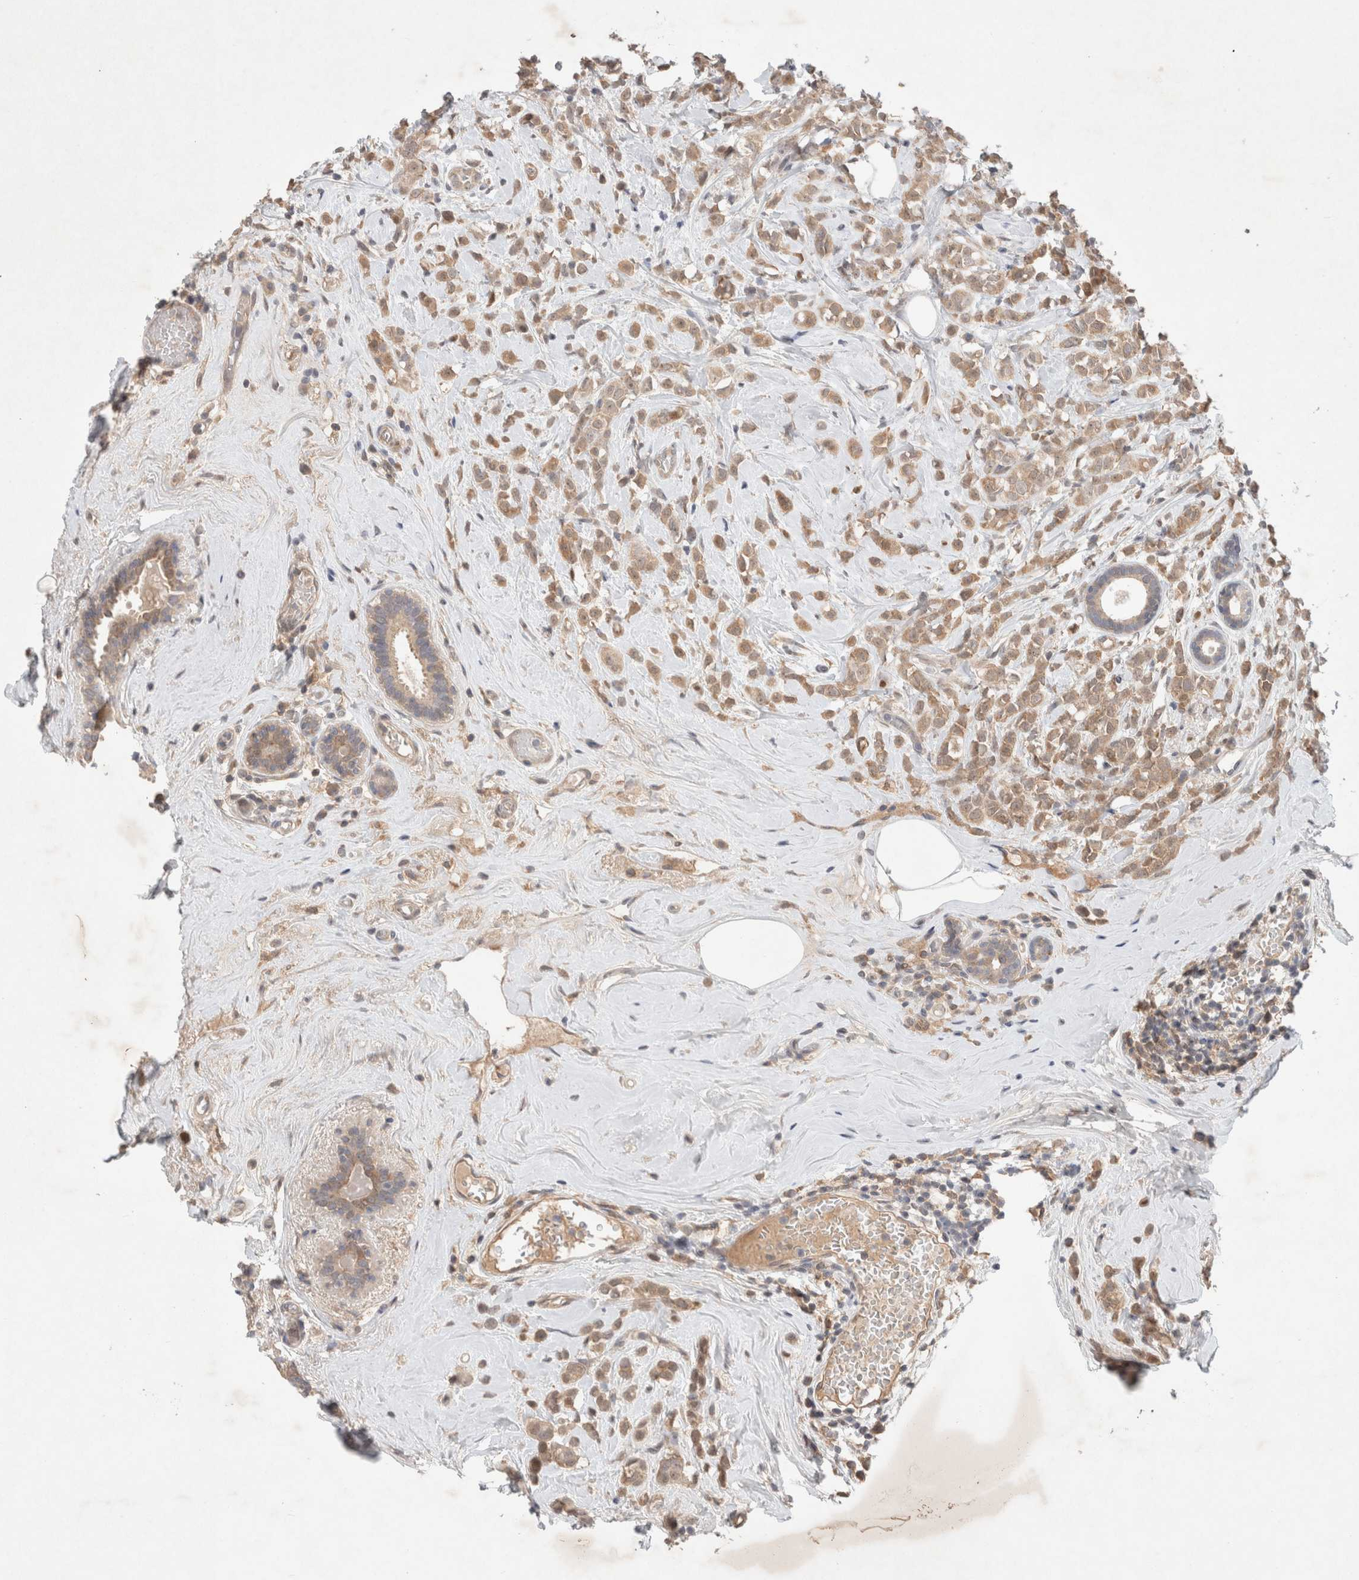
{"staining": {"intensity": "moderate", "quantity": ">75%", "location": "cytoplasmic/membranous"}, "tissue": "breast cancer", "cell_type": "Tumor cells", "image_type": "cancer", "snomed": [{"axis": "morphology", "description": "Lobular carcinoma"}, {"axis": "topography", "description": "Breast"}], "caption": "Breast cancer (lobular carcinoma) stained with IHC demonstrates moderate cytoplasmic/membranous positivity in about >75% of tumor cells.", "gene": "RASAL2", "patient": {"sex": "female", "age": 47}}